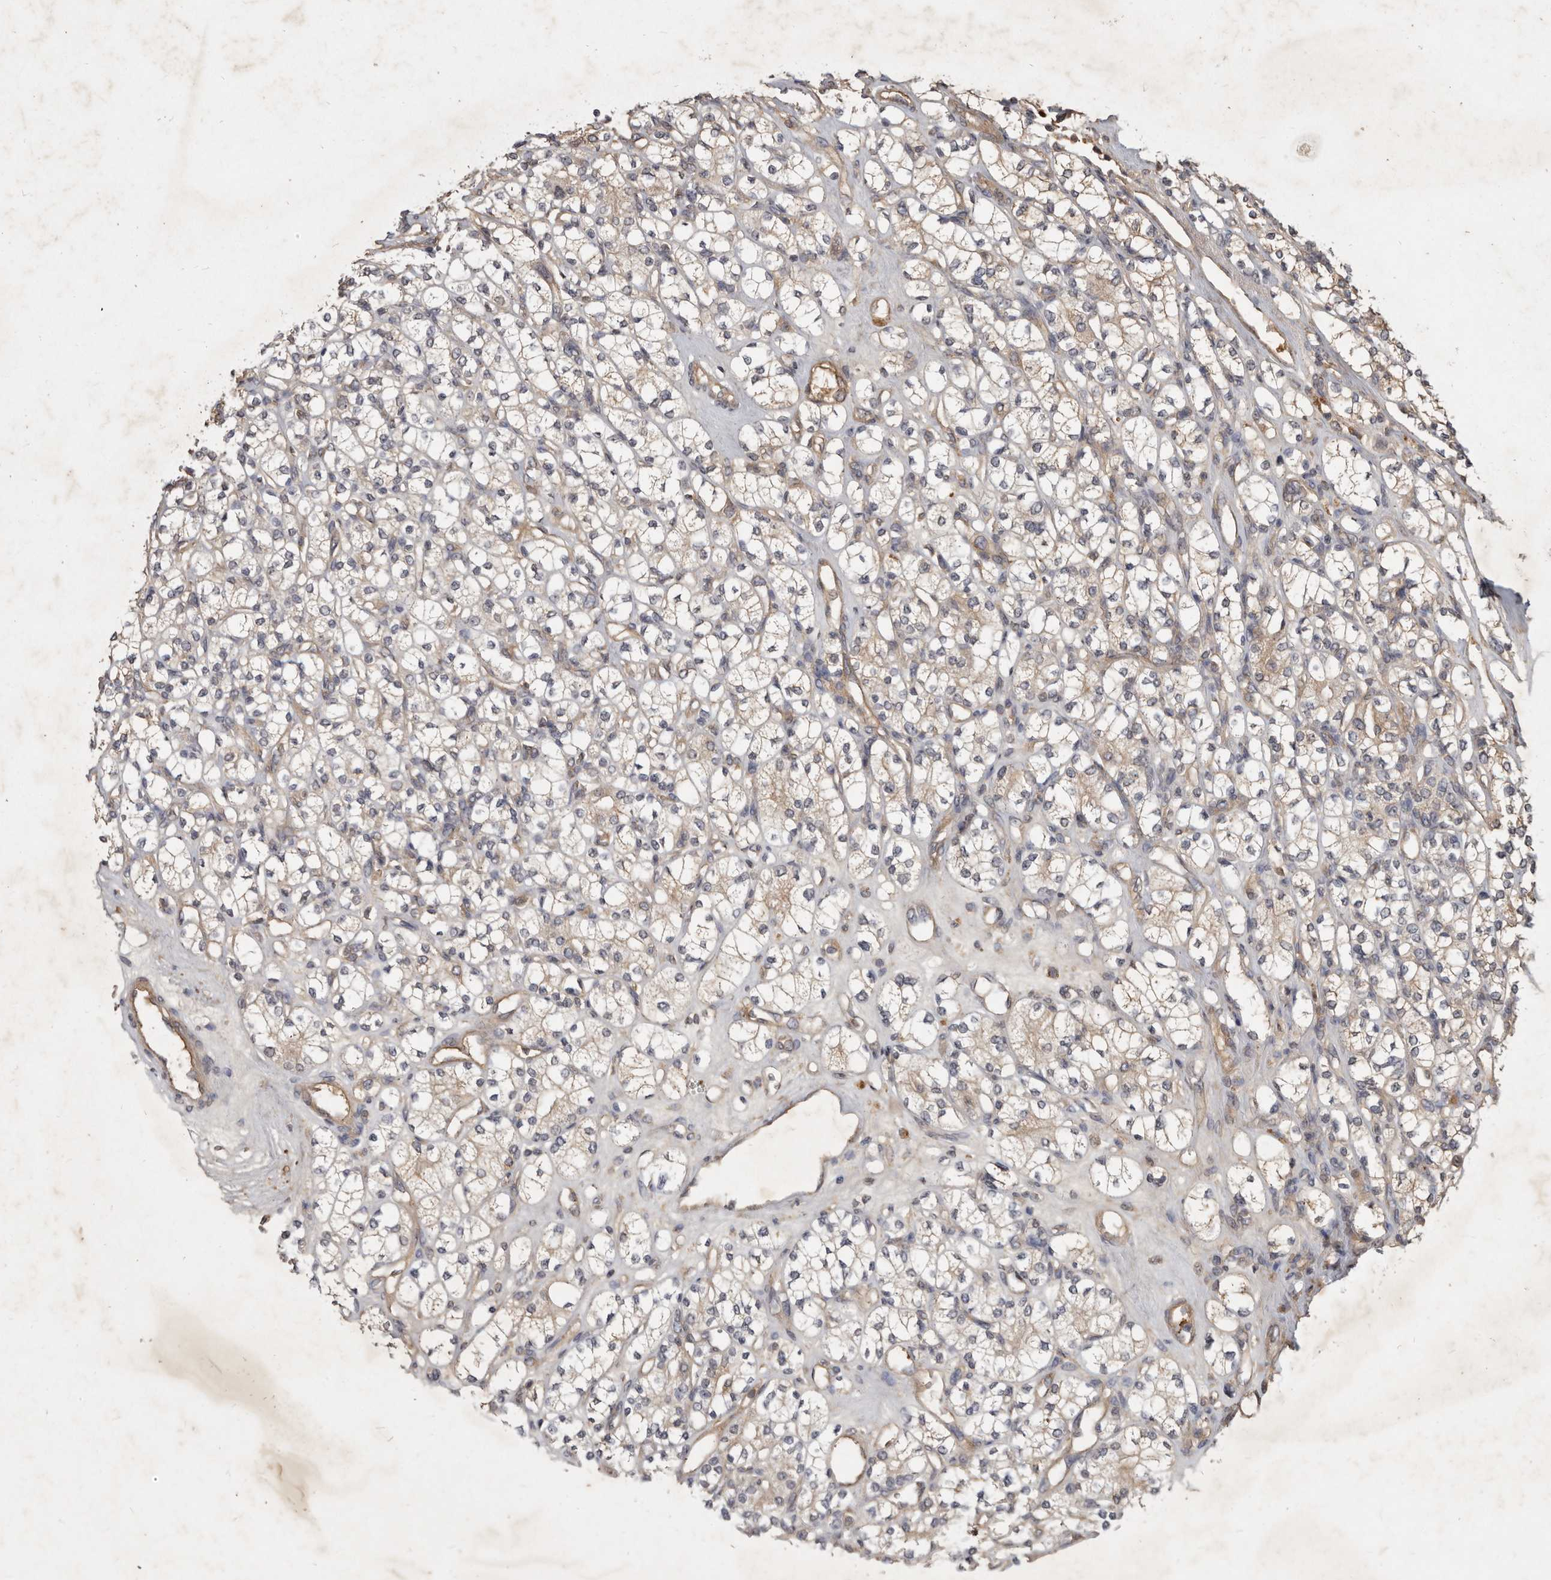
{"staining": {"intensity": "weak", "quantity": "<25%", "location": "cytoplasmic/membranous"}, "tissue": "renal cancer", "cell_type": "Tumor cells", "image_type": "cancer", "snomed": [{"axis": "morphology", "description": "Adenocarcinoma, NOS"}, {"axis": "topography", "description": "Kidney"}], "caption": "The immunohistochemistry (IHC) photomicrograph has no significant positivity in tumor cells of renal cancer tissue. (DAB (3,3'-diaminobenzidine) immunohistochemistry, high magnification).", "gene": "DNAJC28", "patient": {"sex": "male", "age": 77}}